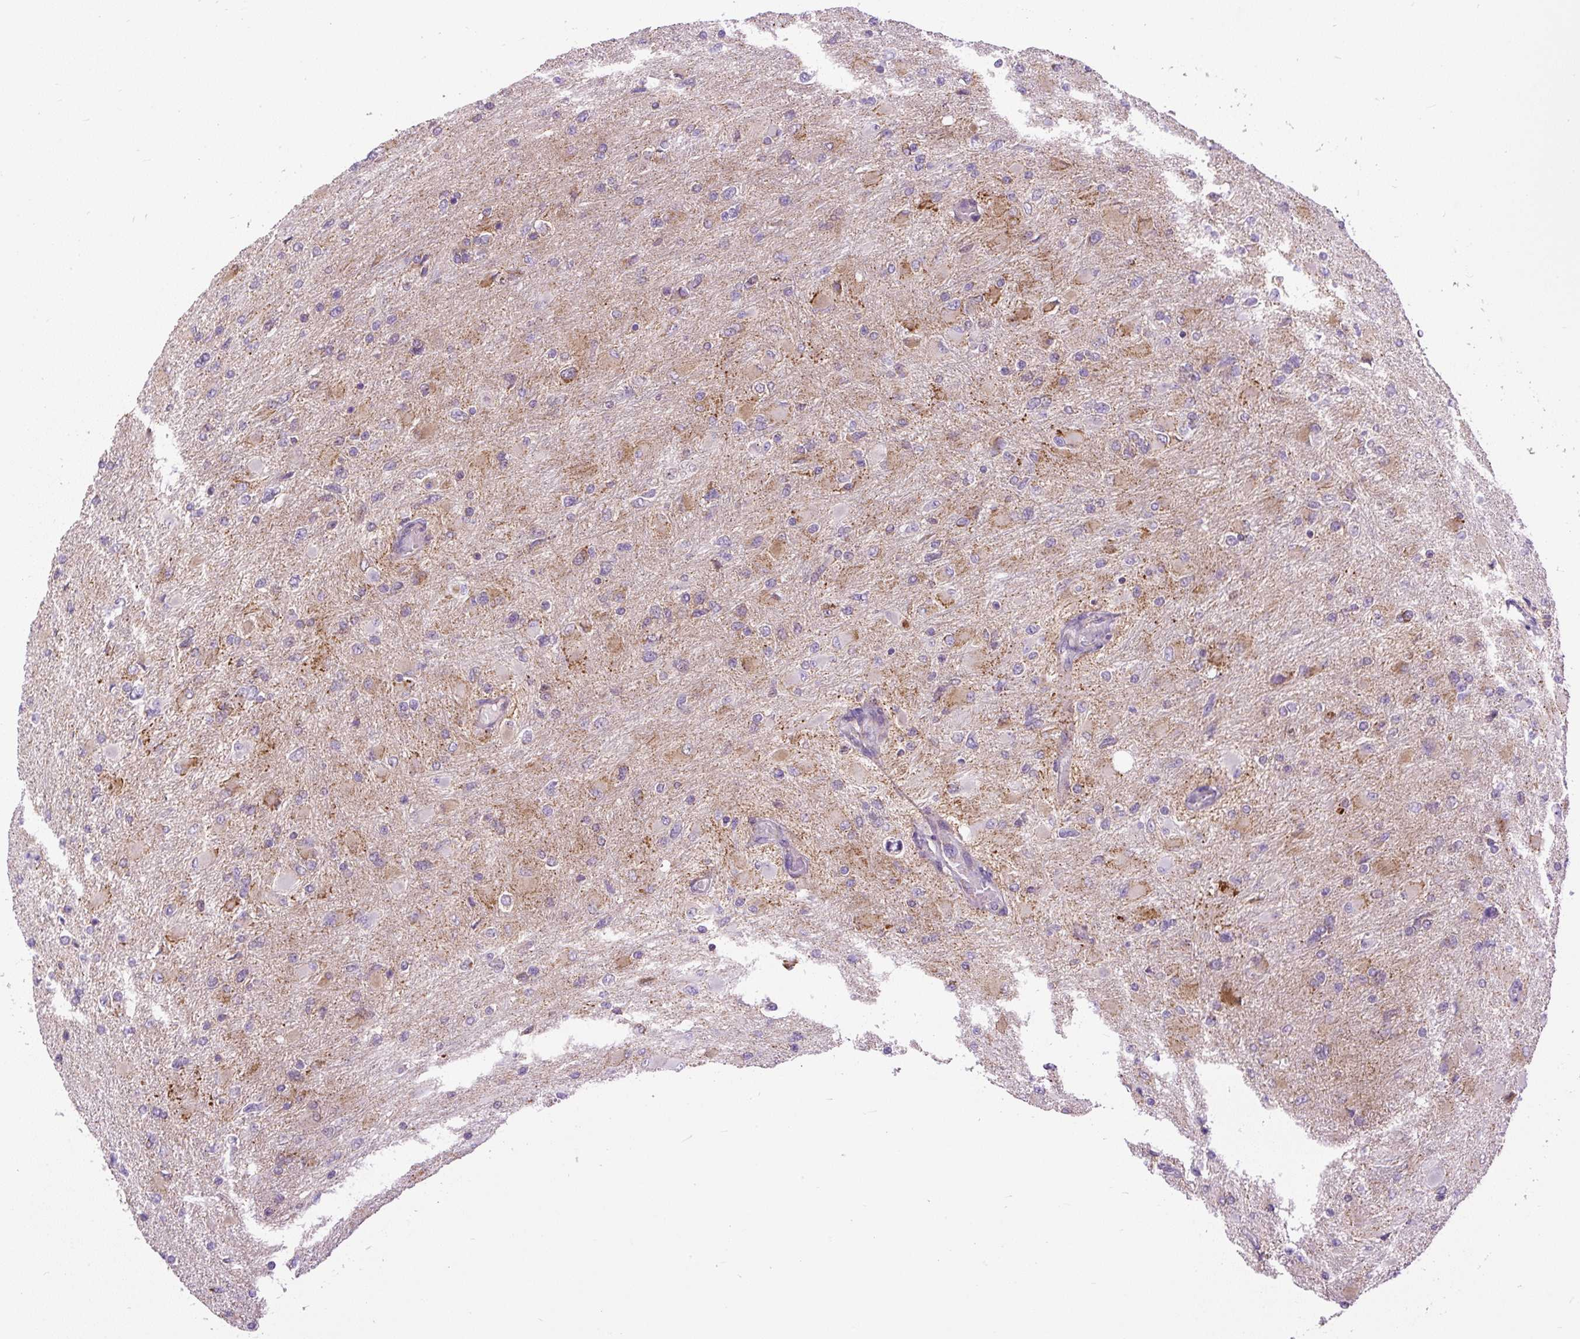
{"staining": {"intensity": "moderate", "quantity": "25%-75%", "location": "cytoplasmic/membranous"}, "tissue": "glioma", "cell_type": "Tumor cells", "image_type": "cancer", "snomed": [{"axis": "morphology", "description": "Glioma, malignant, High grade"}, {"axis": "topography", "description": "Cerebral cortex"}], "caption": "The micrograph shows a brown stain indicating the presence of a protein in the cytoplasmic/membranous of tumor cells in malignant glioma (high-grade).", "gene": "TM2D3", "patient": {"sex": "female", "age": 36}}